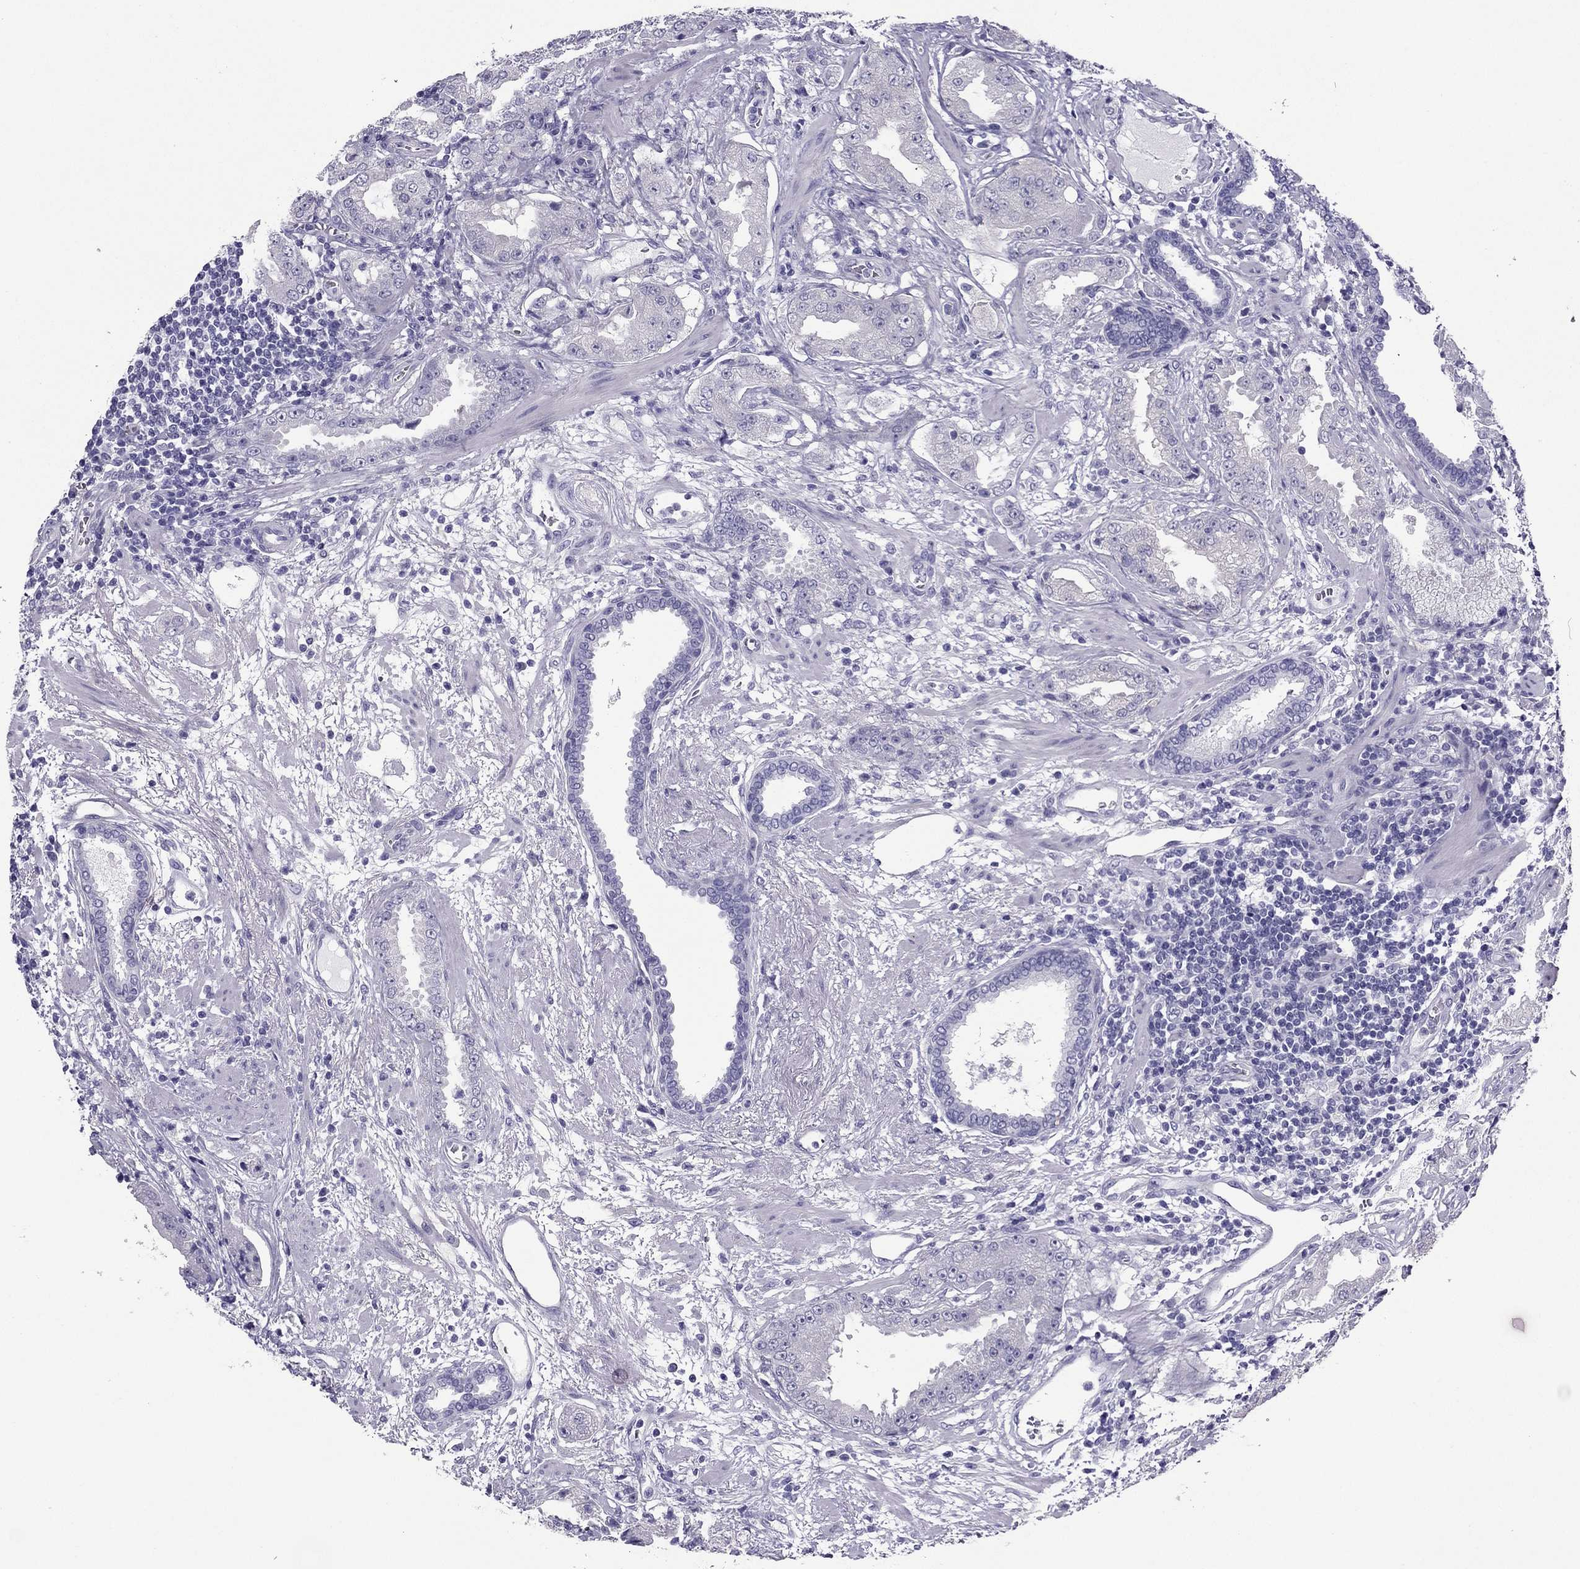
{"staining": {"intensity": "negative", "quantity": "none", "location": "none"}, "tissue": "prostate cancer", "cell_type": "Tumor cells", "image_type": "cancer", "snomed": [{"axis": "morphology", "description": "Adenocarcinoma, Low grade"}, {"axis": "topography", "description": "Prostate"}], "caption": "DAB immunohistochemical staining of human low-grade adenocarcinoma (prostate) displays no significant expression in tumor cells.", "gene": "PDE6A", "patient": {"sex": "male", "age": 62}}